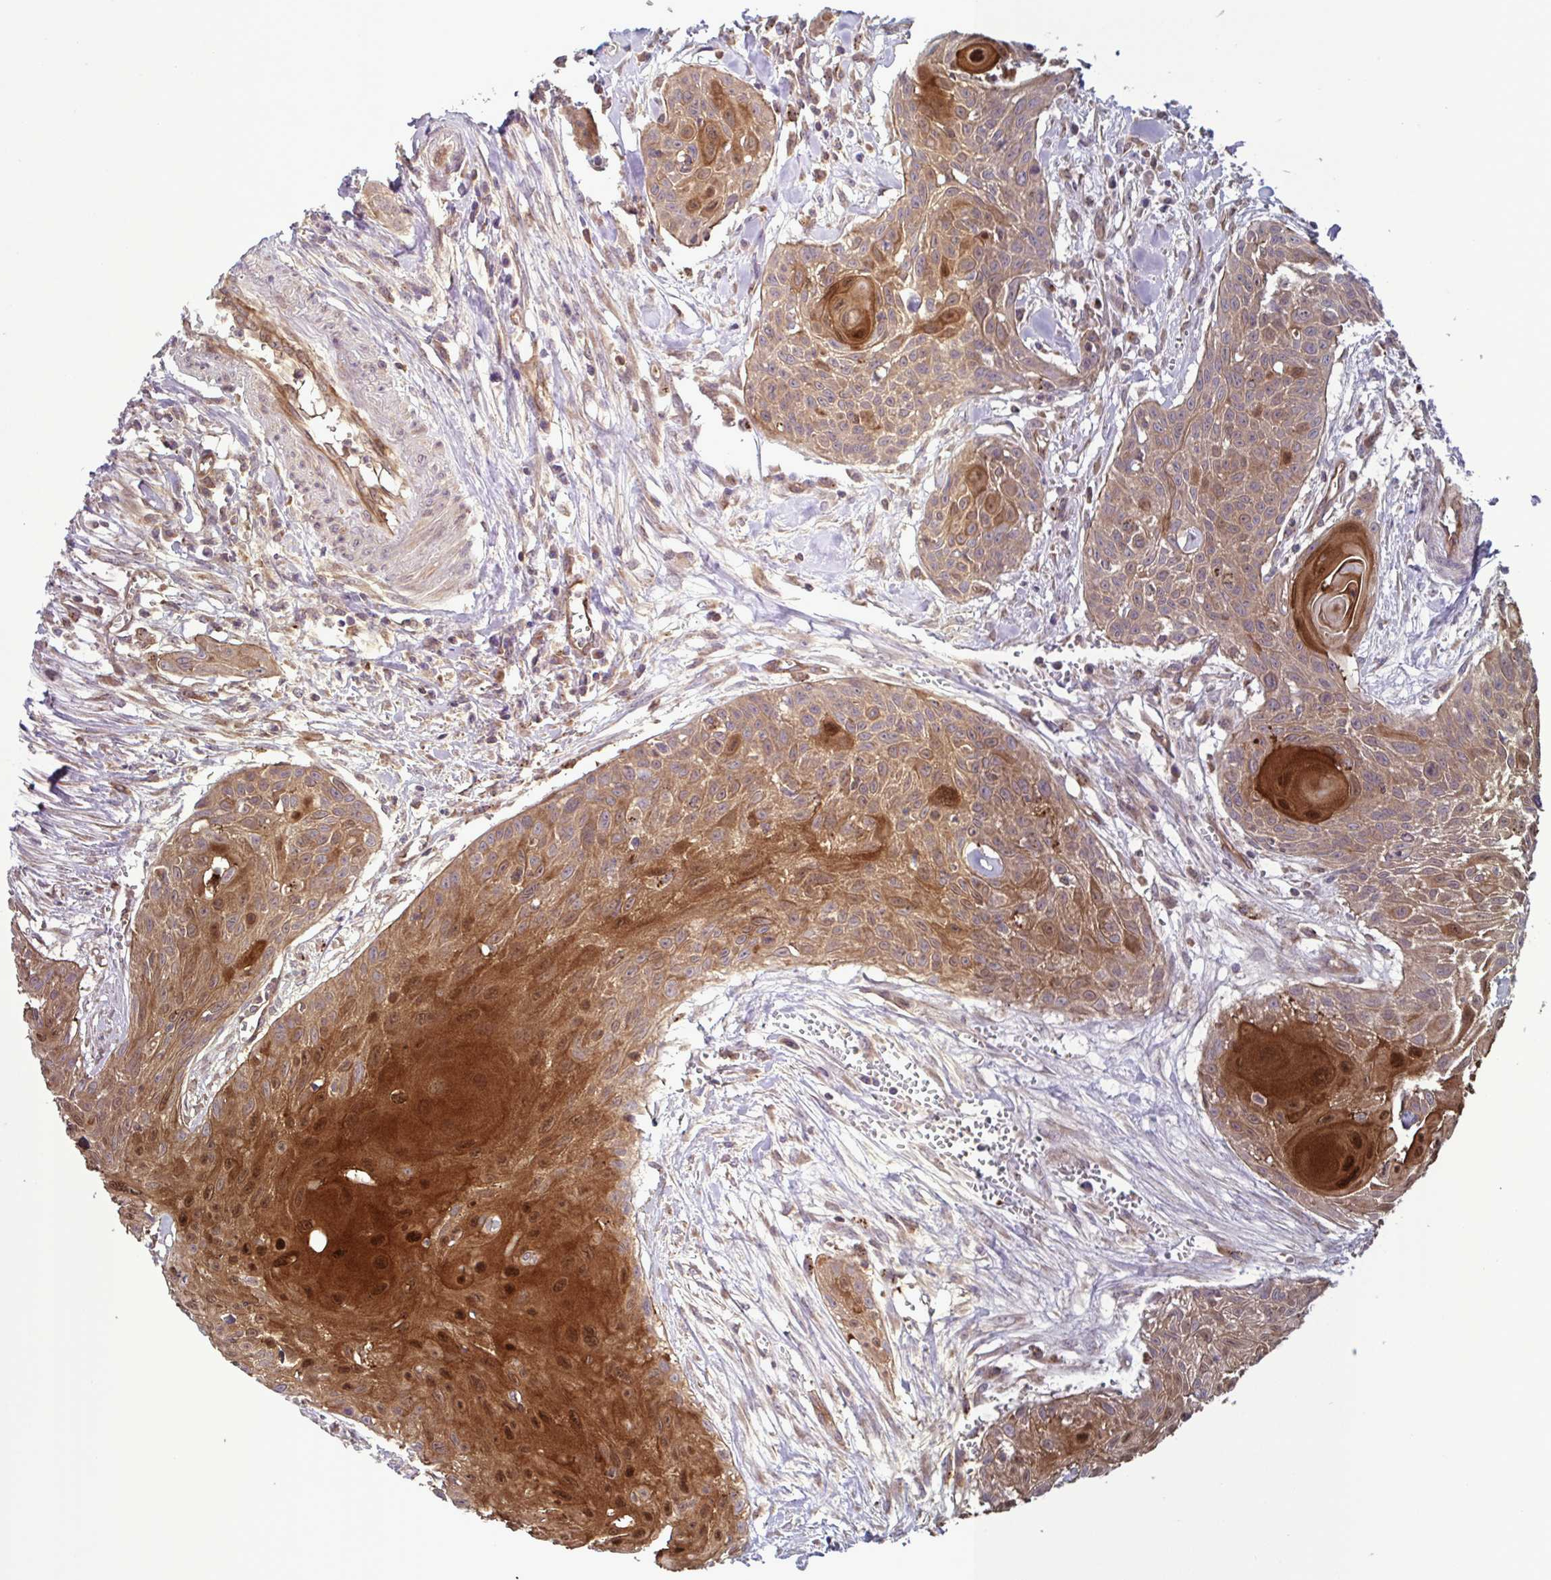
{"staining": {"intensity": "strong", "quantity": ">75%", "location": "cytoplasmic/membranous,nuclear"}, "tissue": "head and neck cancer", "cell_type": "Tumor cells", "image_type": "cancer", "snomed": [{"axis": "morphology", "description": "Squamous cell carcinoma, NOS"}, {"axis": "topography", "description": "Lymph node"}, {"axis": "topography", "description": "Salivary gland"}, {"axis": "topography", "description": "Head-Neck"}], "caption": "Human squamous cell carcinoma (head and neck) stained for a protein (brown) demonstrates strong cytoplasmic/membranous and nuclear positive expression in approximately >75% of tumor cells.", "gene": "GLTP", "patient": {"sex": "female", "age": 74}}